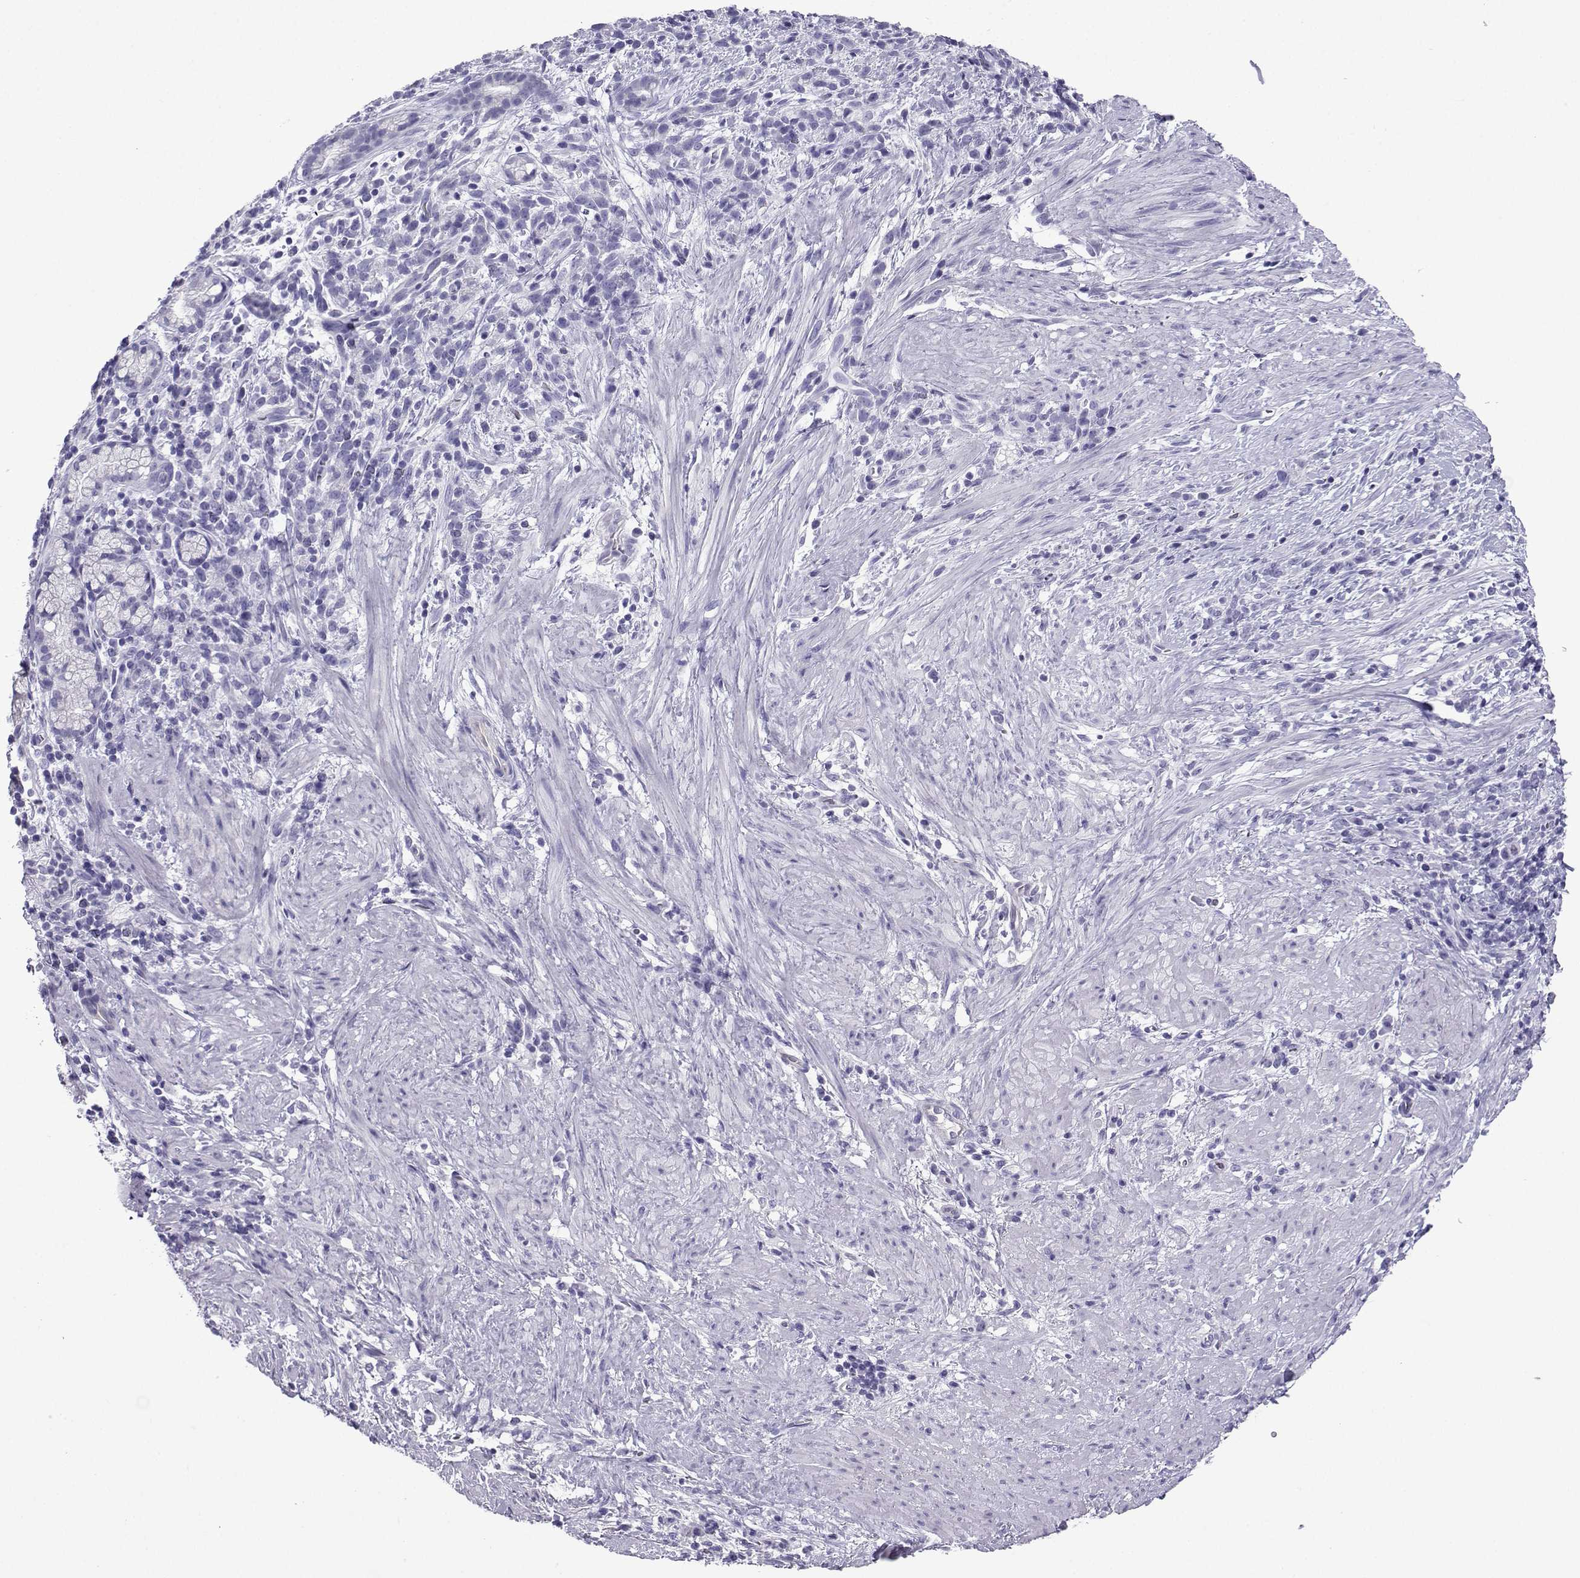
{"staining": {"intensity": "negative", "quantity": "none", "location": "none"}, "tissue": "stomach cancer", "cell_type": "Tumor cells", "image_type": "cancer", "snomed": [{"axis": "morphology", "description": "Adenocarcinoma, NOS"}, {"axis": "topography", "description": "Stomach"}], "caption": "Photomicrograph shows no protein staining in tumor cells of stomach adenocarcinoma tissue. (DAB (3,3'-diaminobenzidine) IHC with hematoxylin counter stain).", "gene": "CD109", "patient": {"sex": "female", "age": 57}}